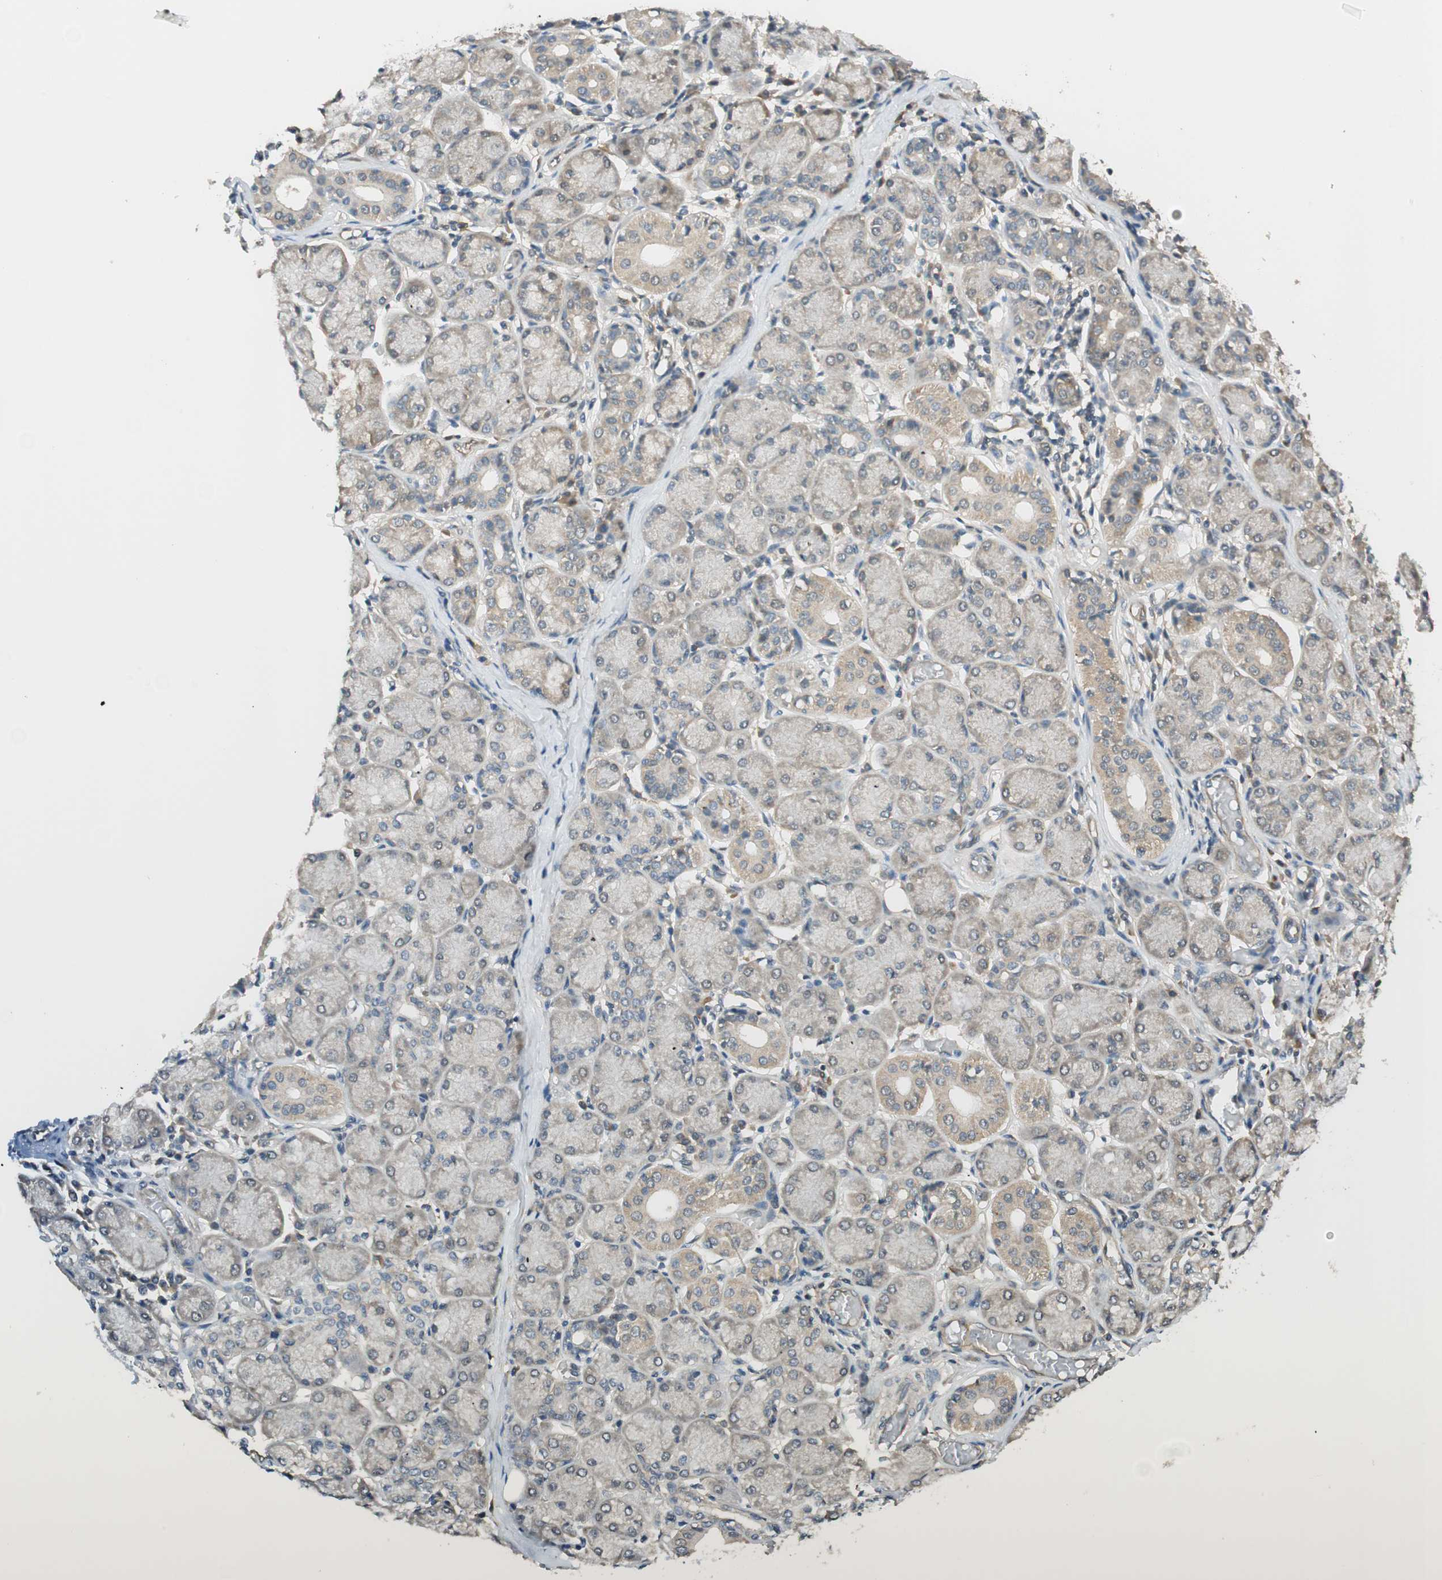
{"staining": {"intensity": "weak", "quantity": "25%-75%", "location": "cytoplasmic/membranous"}, "tissue": "salivary gland", "cell_type": "Glandular cells", "image_type": "normal", "snomed": [{"axis": "morphology", "description": "Normal tissue, NOS"}, {"axis": "topography", "description": "Salivary gland"}], "caption": "Salivary gland stained with immunohistochemistry (IHC) displays weak cytoplasmic/membranous positivity in approximately 25%-75% of glandular cells. (IHC, brightfield microscopy, high magnification).", "gene": "PSMD8", "patient": {"sex": "female", "age": 24}}